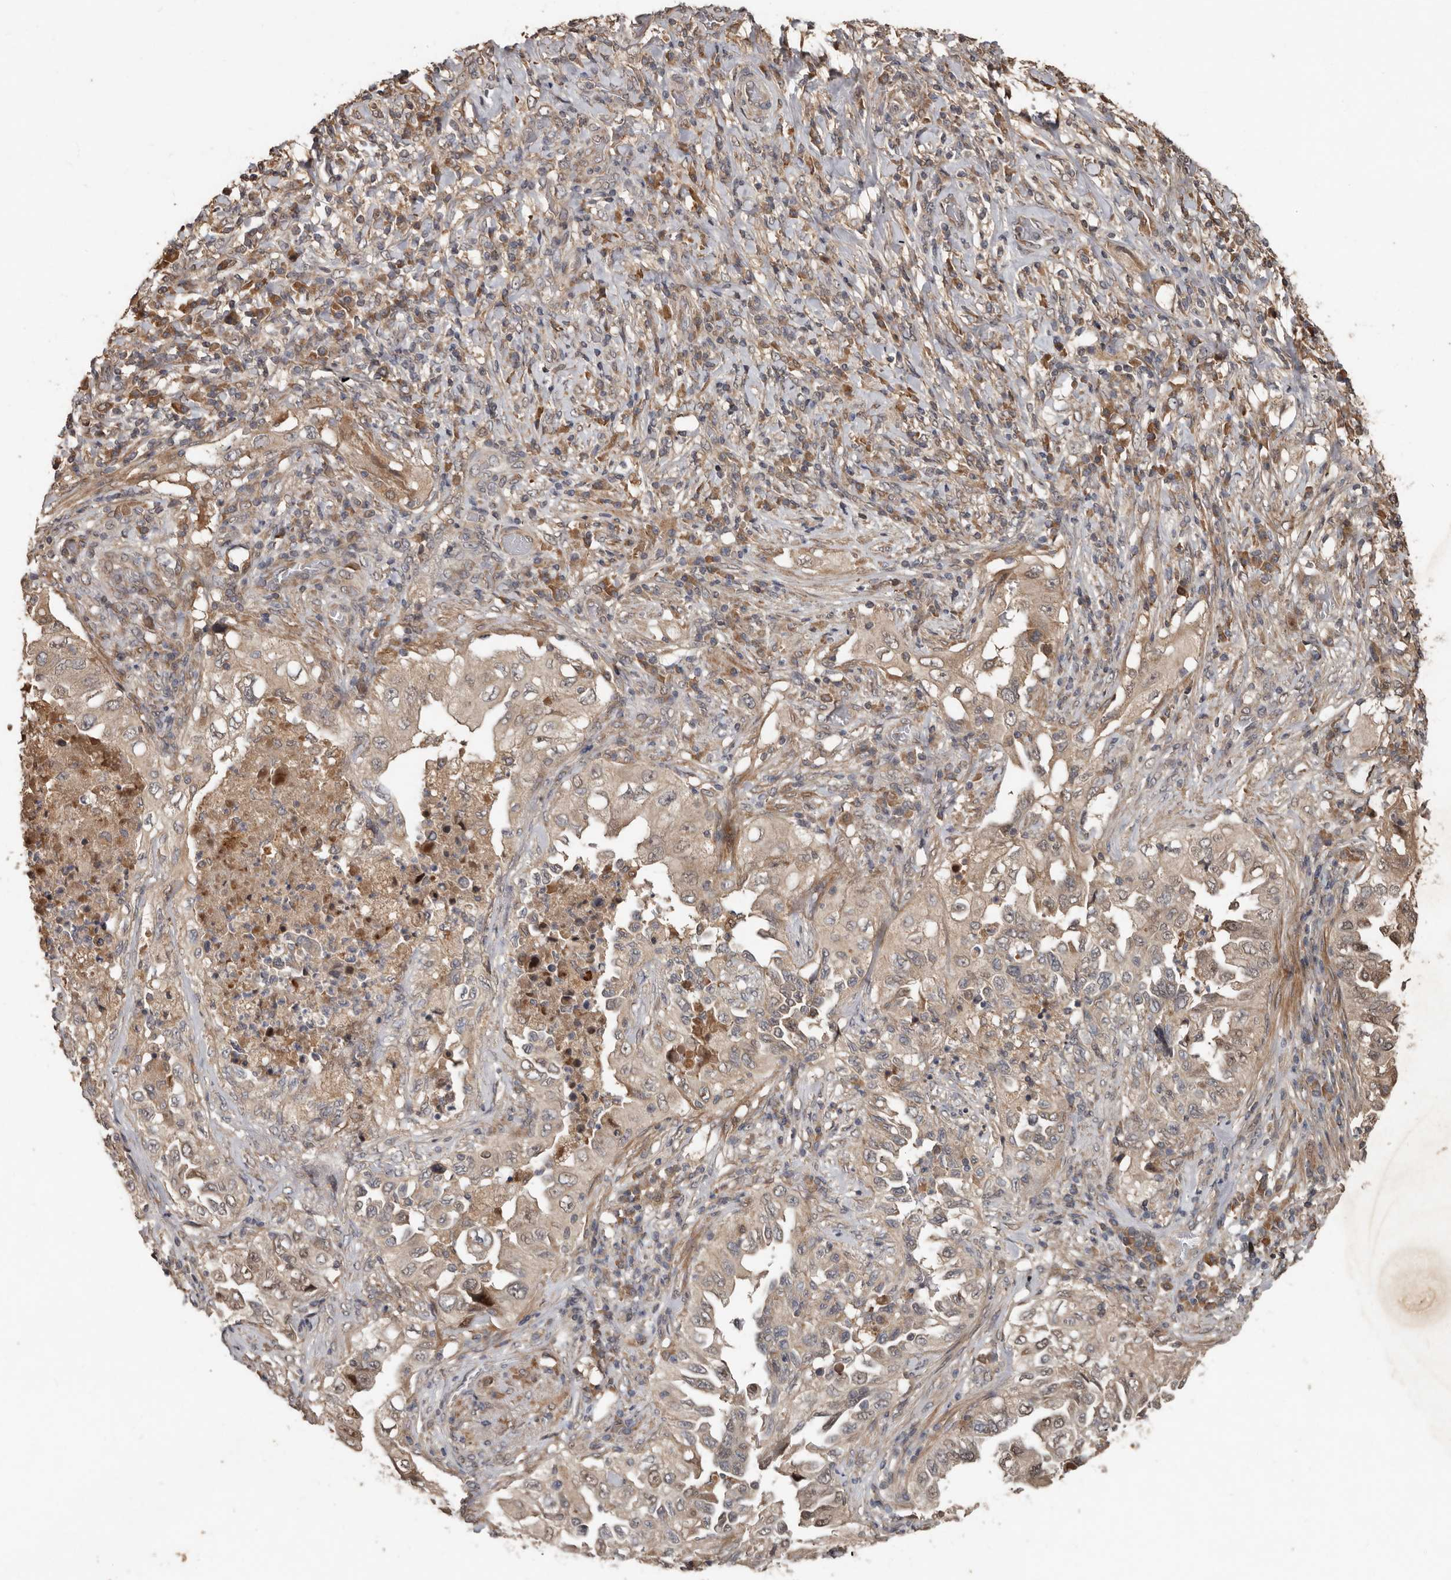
{"staining": {"intensity": "weak", "quantity": ">75%", "location": "cytoplasmic/membranous,nuclear"}, "tissue": "lung cancer", "cell_type": "Tumor cells", "image_type": "cancer", "snomed": [{"axis": "morphology", "description": "Adenocarcinoma, NOS"}, {"axis": "topography", "description": "Lung"}], "caption": "Brown immunohistochemical staining in human lung cancer (adenocarcinoma) shows weak cytoplasmic/membranous and nuclear positivity in approximately >75% of tumor cells.", "gene": "KIF26B", "patient": {"sex": "female", "age": 51}}